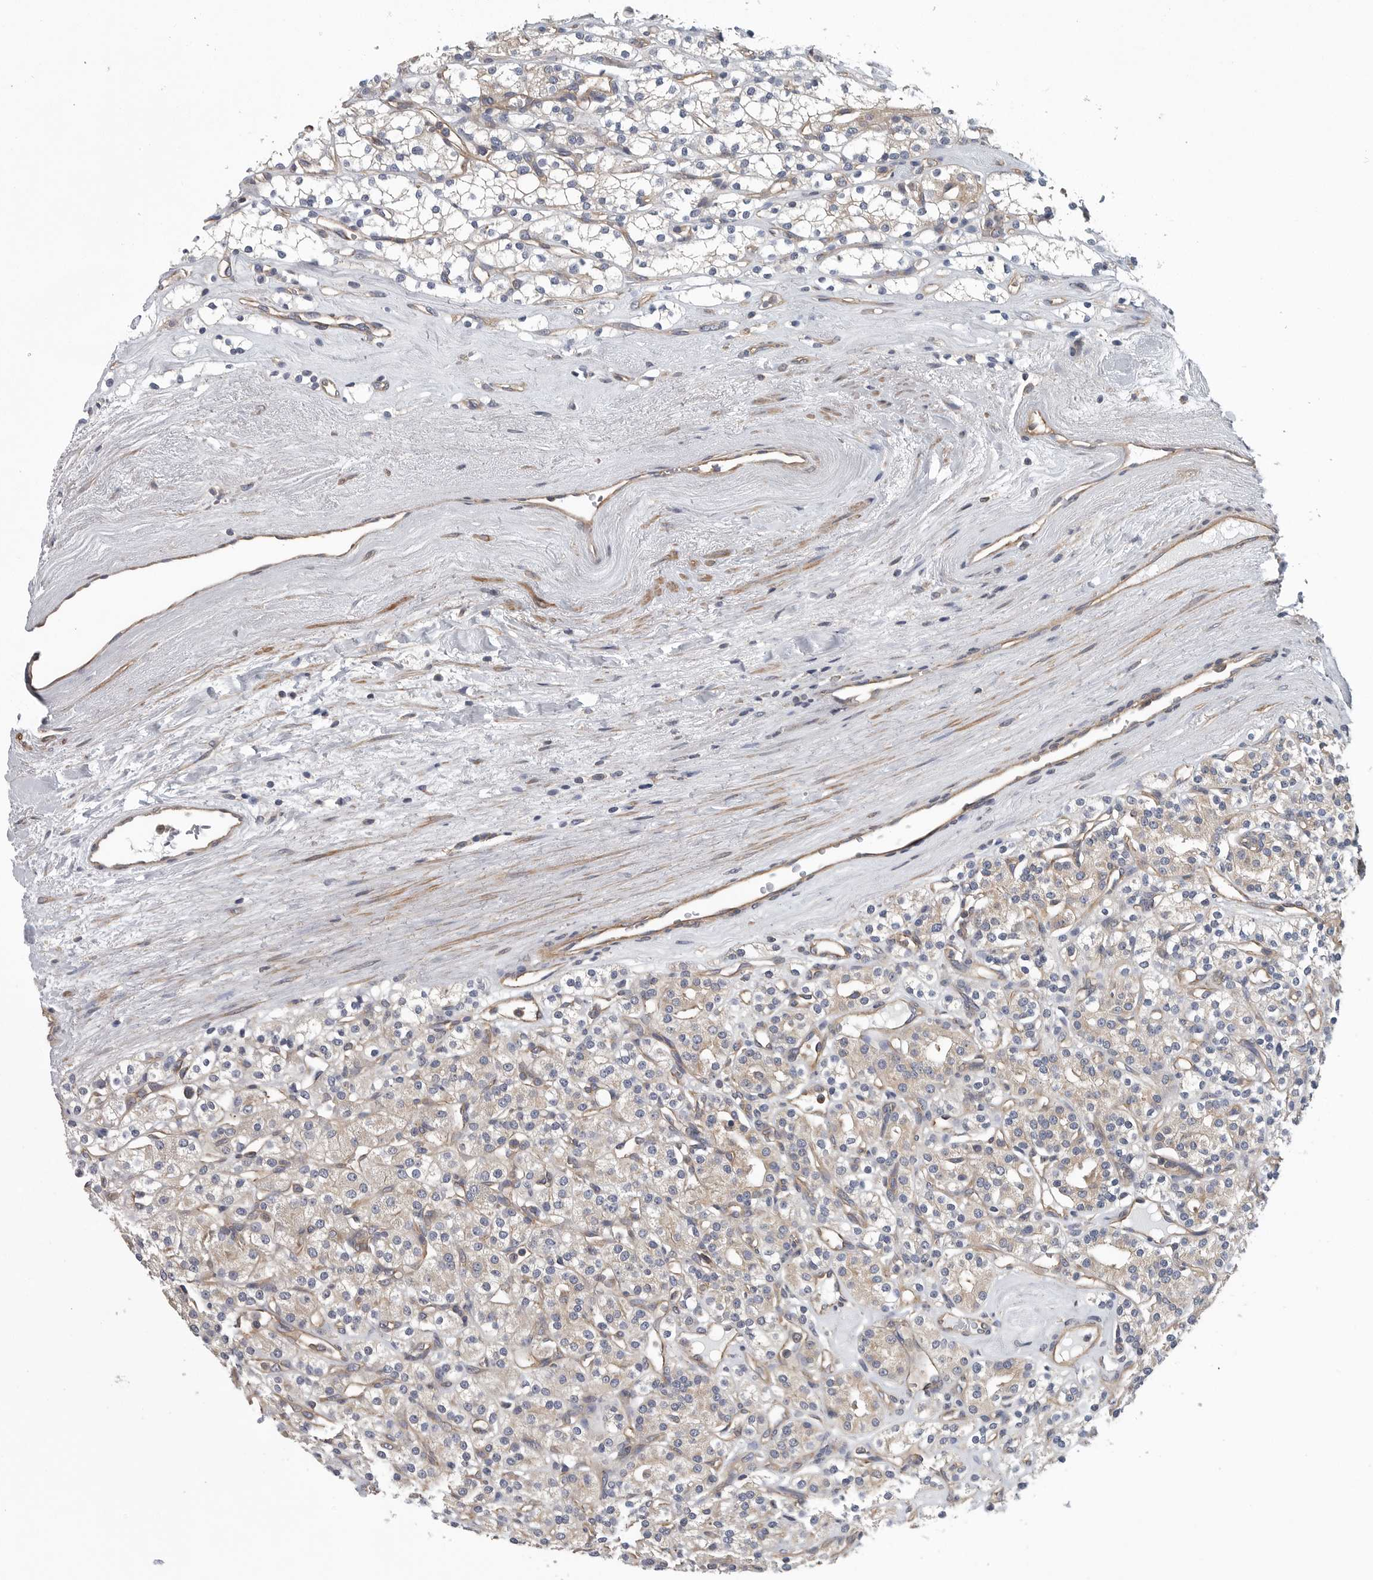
{"staining": {"intensity": "negative", "quantity": "none", "location": "none"}, "tissue": "renal cancer", "cell_type": "Tumor cells", "image_type": "cancer", "snomed": [{"axis": "morphology", "description": "Adenocarcinoma, NOS"}, {"axis": "topography", "description": "Kidney"}], "caption": "Protein analysis of renal adenocarcinoma reveals no significant expression in tumor cells. Brightfield microscopy of IHC stained with DAB (brown) and hematoxylin (blue), captured at high magnification.", "gene": "OXR1", "patient": {"sex": "male", "age": 77}}